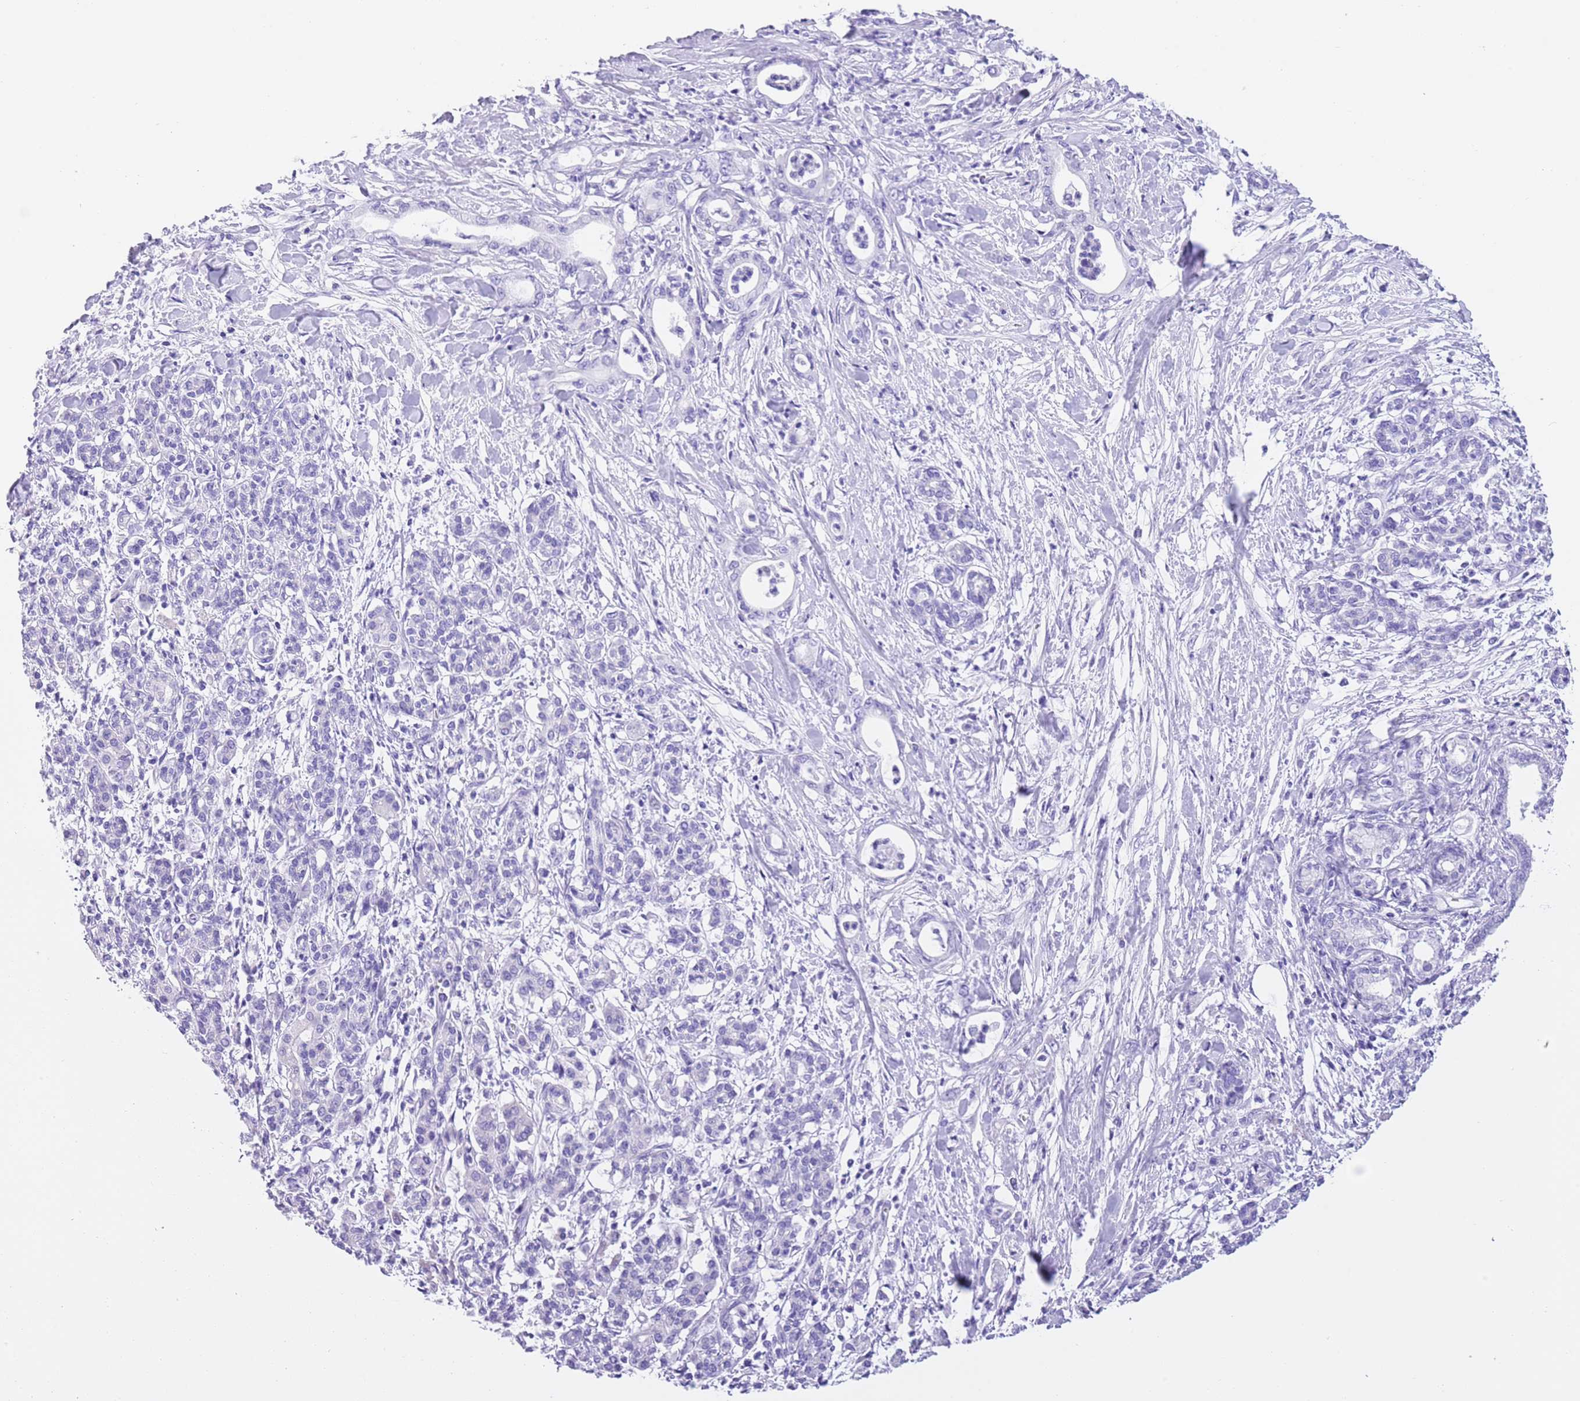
{"staining": {"intensity": "negative", "quantity": "none", "location": "none"}, "tissue": "pancreatic cancer", "cell_type": "Tumor cells", "image_type": "cancer", "snomed": [{"axis": "morphology", "description": "Adenocarcinoma, NOS"}, {"axis": "topography", "description": "Pancreas"}], "caption": "There is no significant positivity in tumor cells of adenocarcinoma (pancreatic). (IHC, brightfield microscopy, high magnification).", "gene": "TMEM185B", "patient": {"sex": "female", "age": 55}}